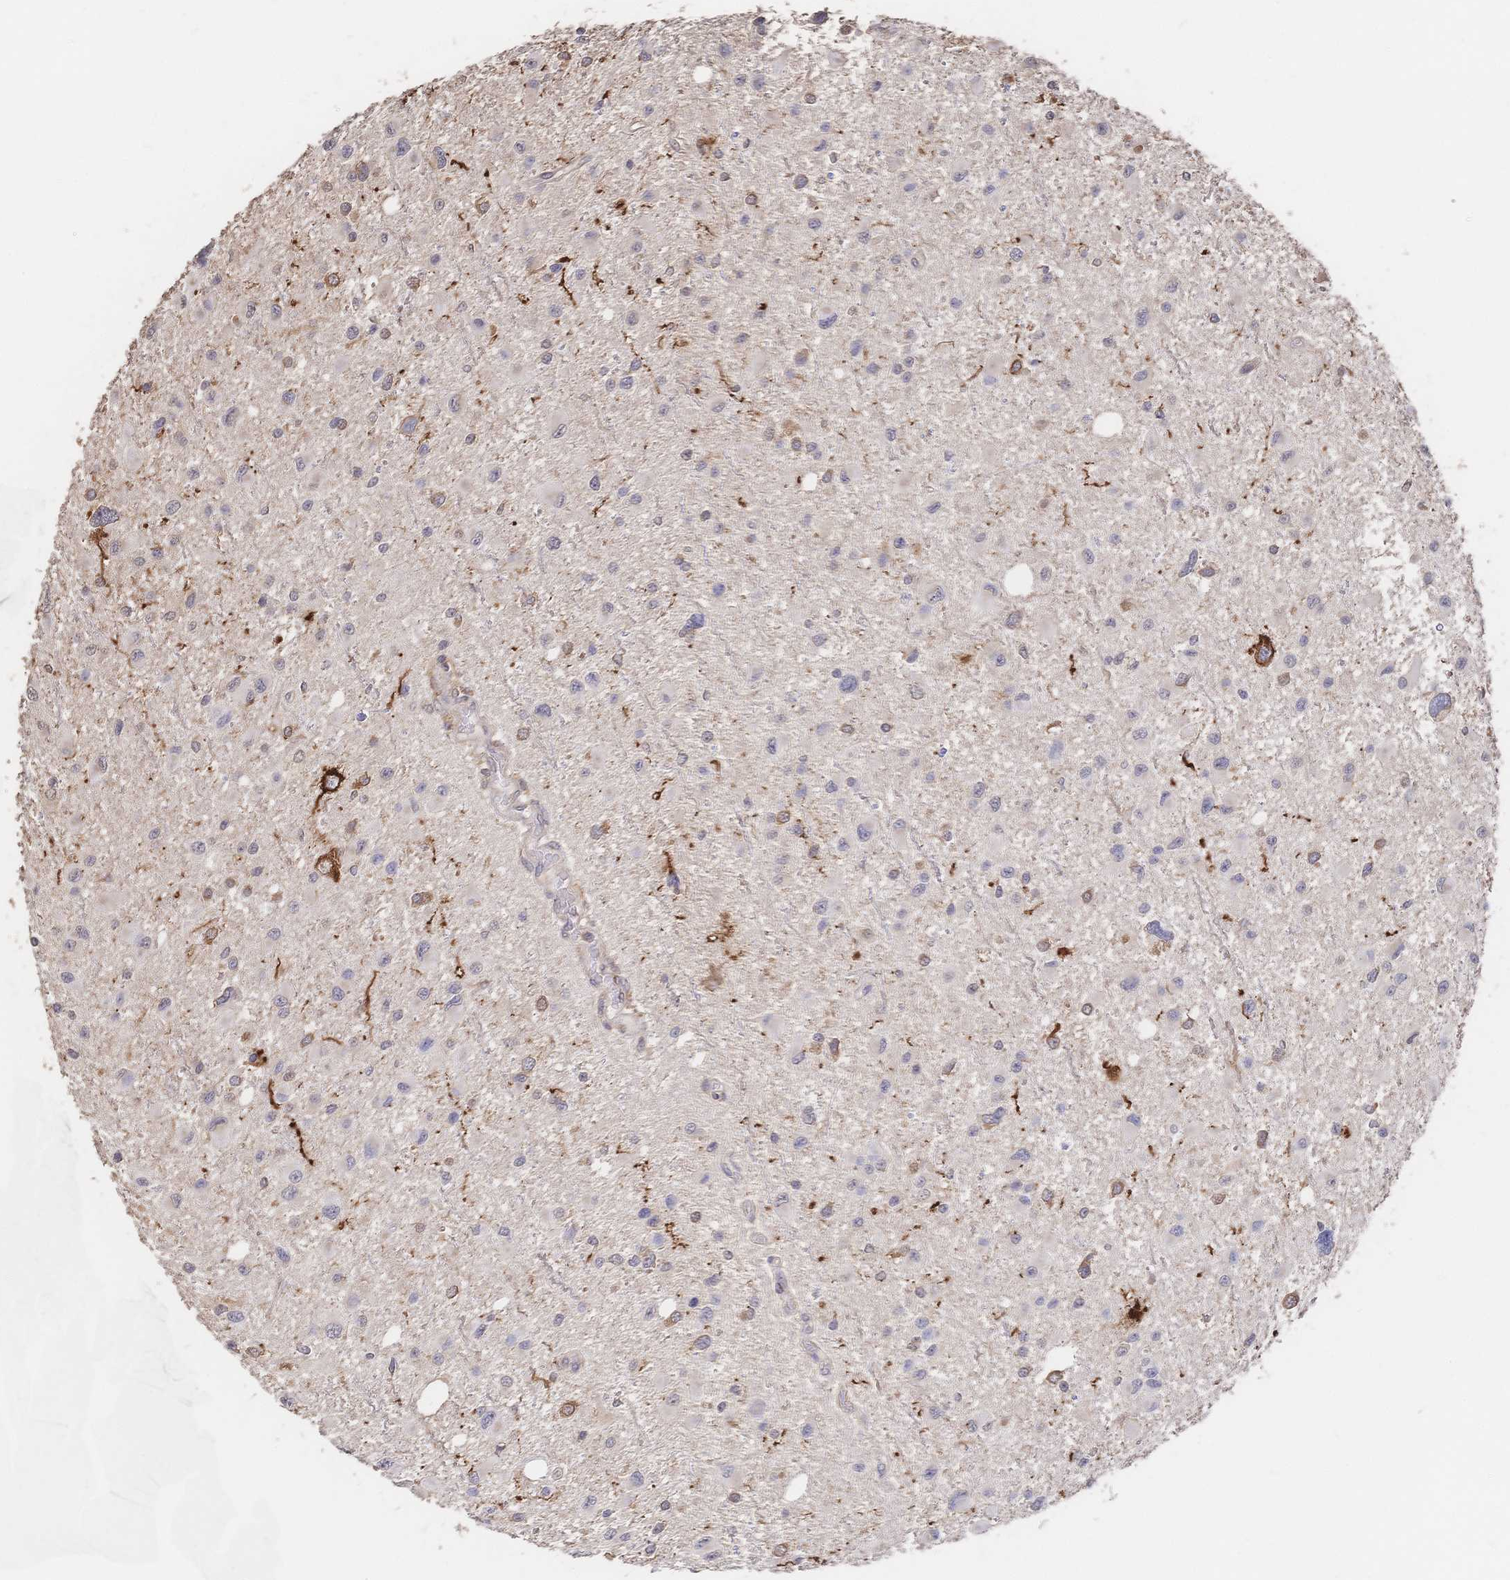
{"staining": {"intensity": "moderate", "quantity": "<25%", "location": "cytoplasmic/membranous"}, "tissue": "glioma", "cell_type": "Tumor cells", "image_type": "cancer", "snomed": [{"axis": "morphology", "description": "Glioma, malignant, Low grade"}, {"axis": "topography", "description": "Brain"}], "caption": "This histopathology image displays immunohistochemistry staining of low-grade glioma (malignant), with low moderate cytoplasmic/membranous expression in approximately <25% of tumor cells.", "gene": "DNAJA4", "patient": {"sex": "female", "age": 32}}